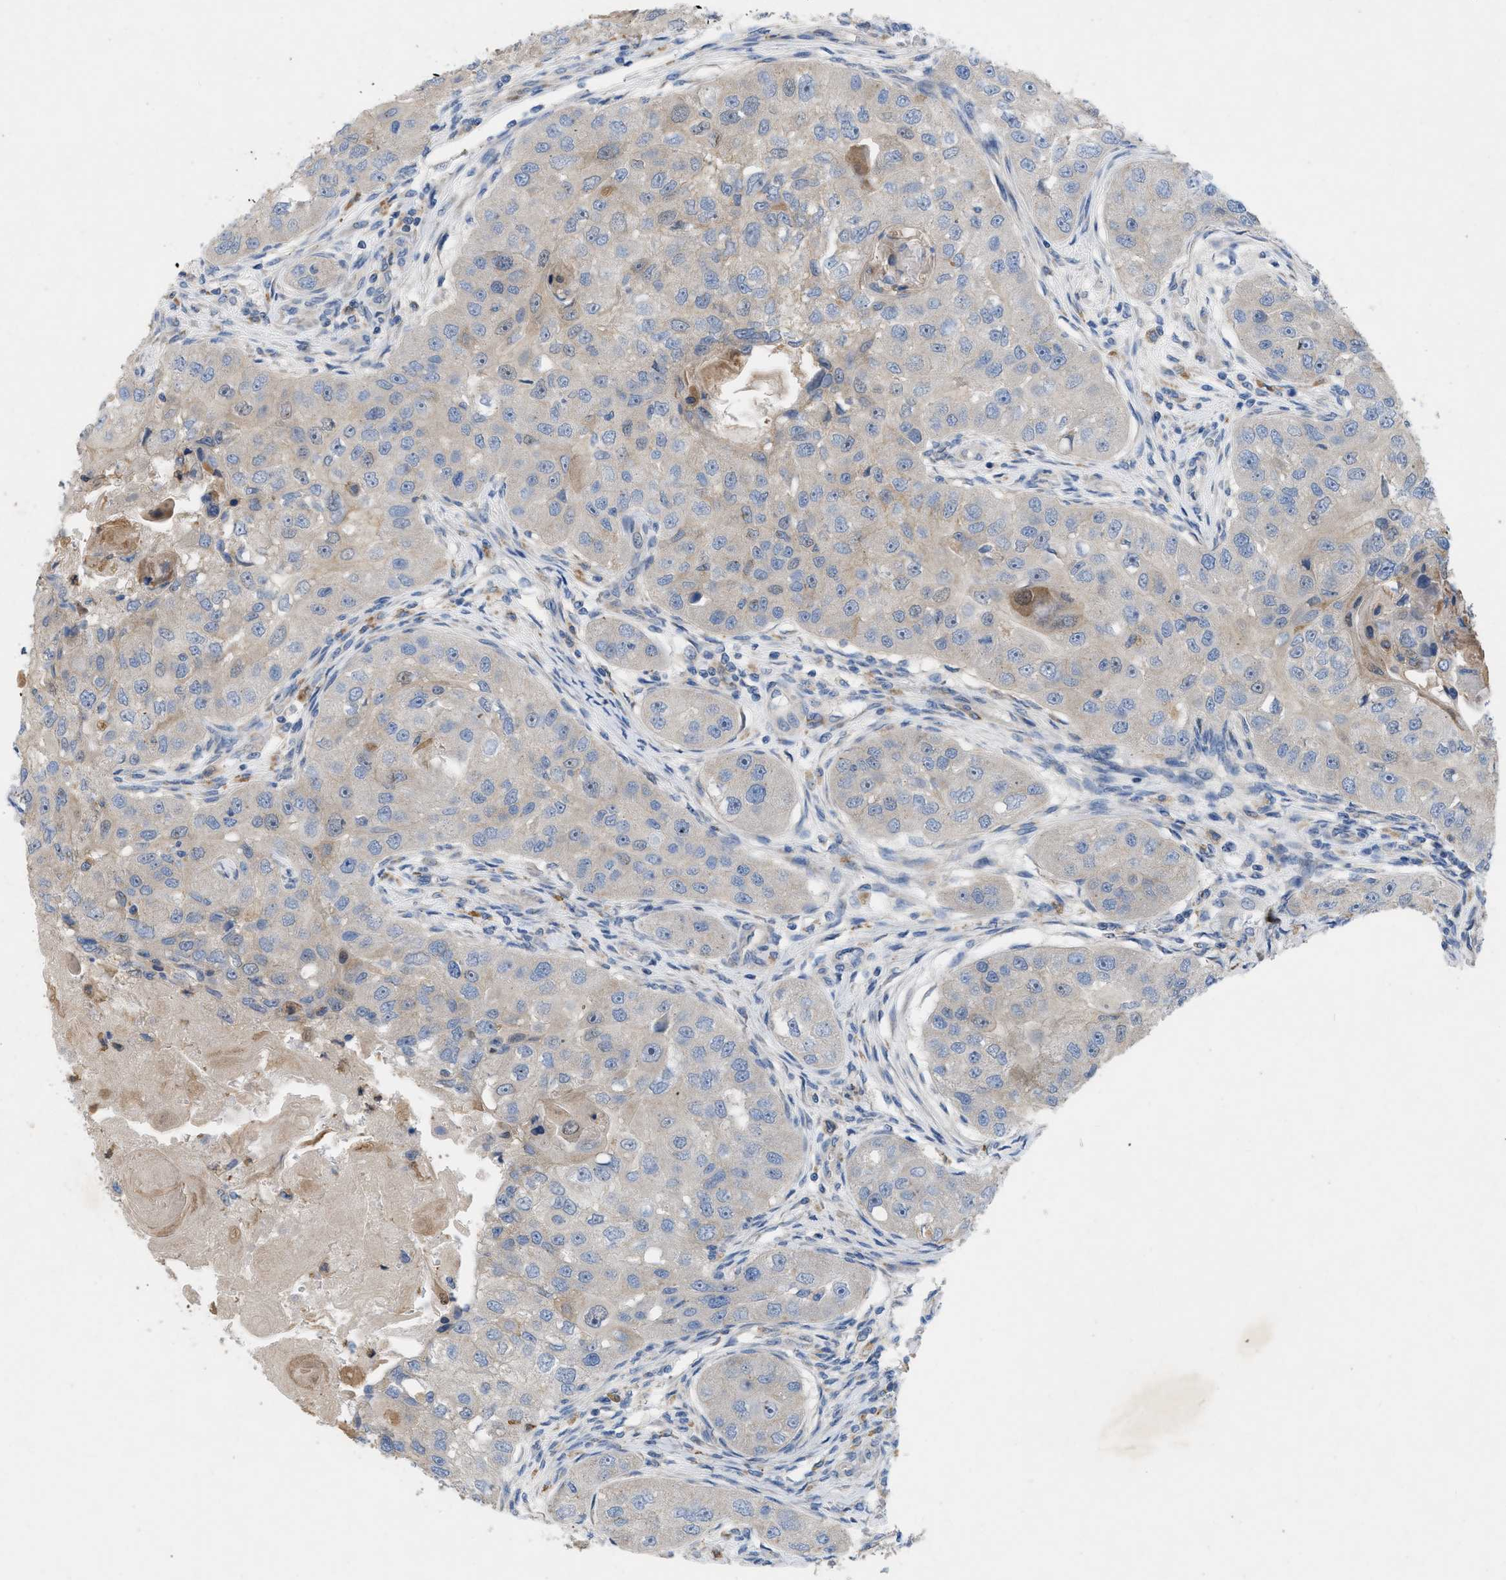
{"staining": {"intensity": "negative", "quantity": "none", "location": "none"}, "tissue": "head and neck cancer", "cell_type": "Tumor cells", "image_type": "cancer", "snomed": [{"axis": "morphology", "description": "Normal tissue, NOS"}, {"axis": "morphology", "description": "Squamous cell carcinoma, NOS"}, {"axis": "topography", "description": "Skeletal muscle"}, {"axis": "topography", "description": "Head-Neck"}], "caption": "Tumor cells show no significant expression in head and neck squamous cell carcinoma.", "gene": "PLPPR5", "patient": {"sex": "male", "age": 51}}